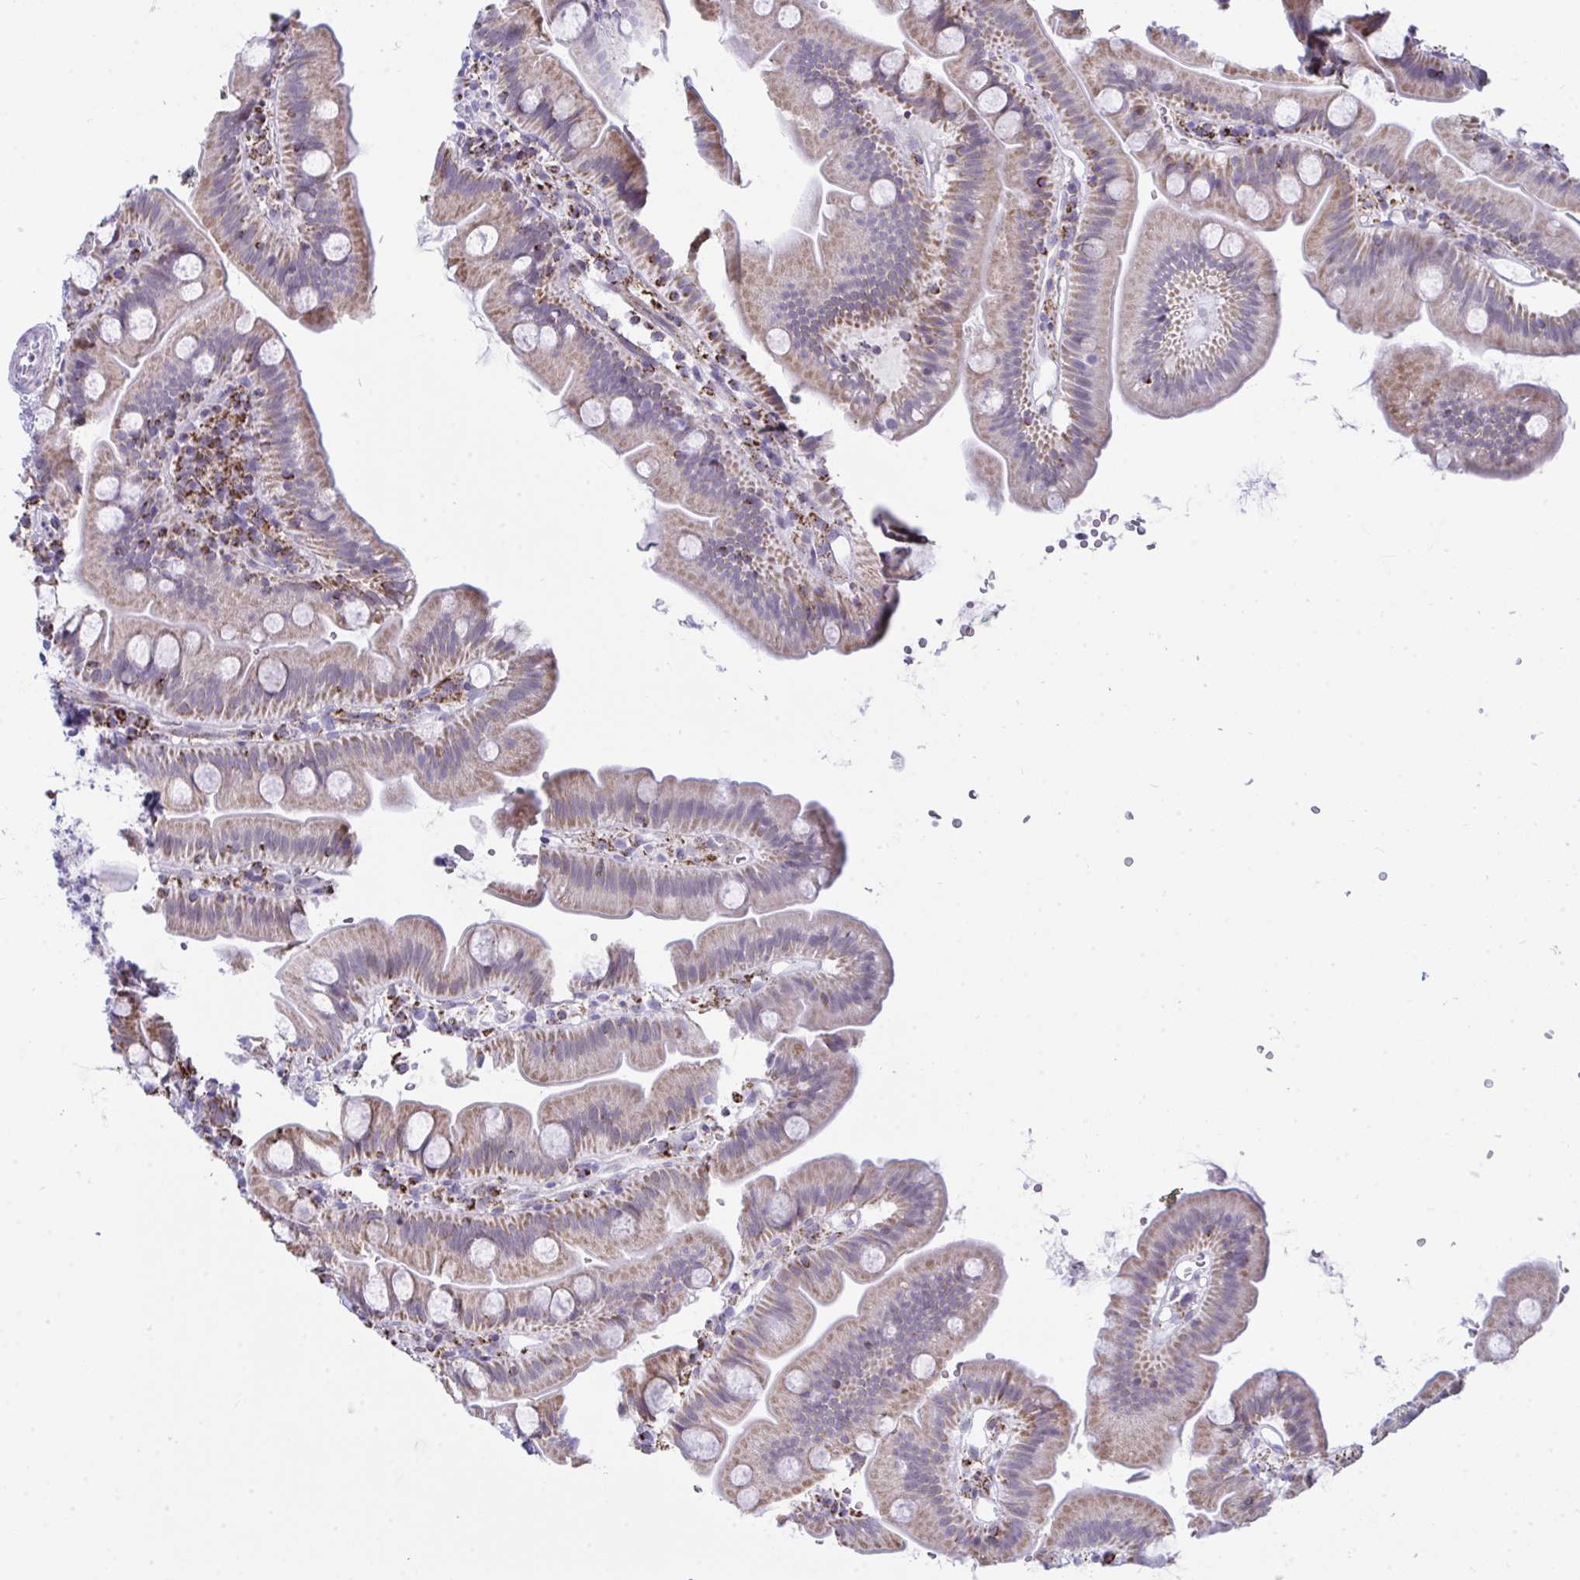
{"staining": {"intensity": "strong", "quantity": "25%-75%", "location": "cytoplasmic/membranous"}, "tissue": "small intestine", "cell_type": "Glandular cells", "image_type": "normal", "snomed": [{"axis": "morphology", "description": "Normal tissue, NOS"}, {"axis": "topography", "description": "Small intestine"}], "caption": "A photomicrograph of small intestine stained for a protein shows strong cytoplasmic/membranous brown staining in glandular cells. (Brightfield microscopy of DAB IHC at high magnification).", "gene": "PLA2G12B", "patient": {"sex": "female", "age": 68}}